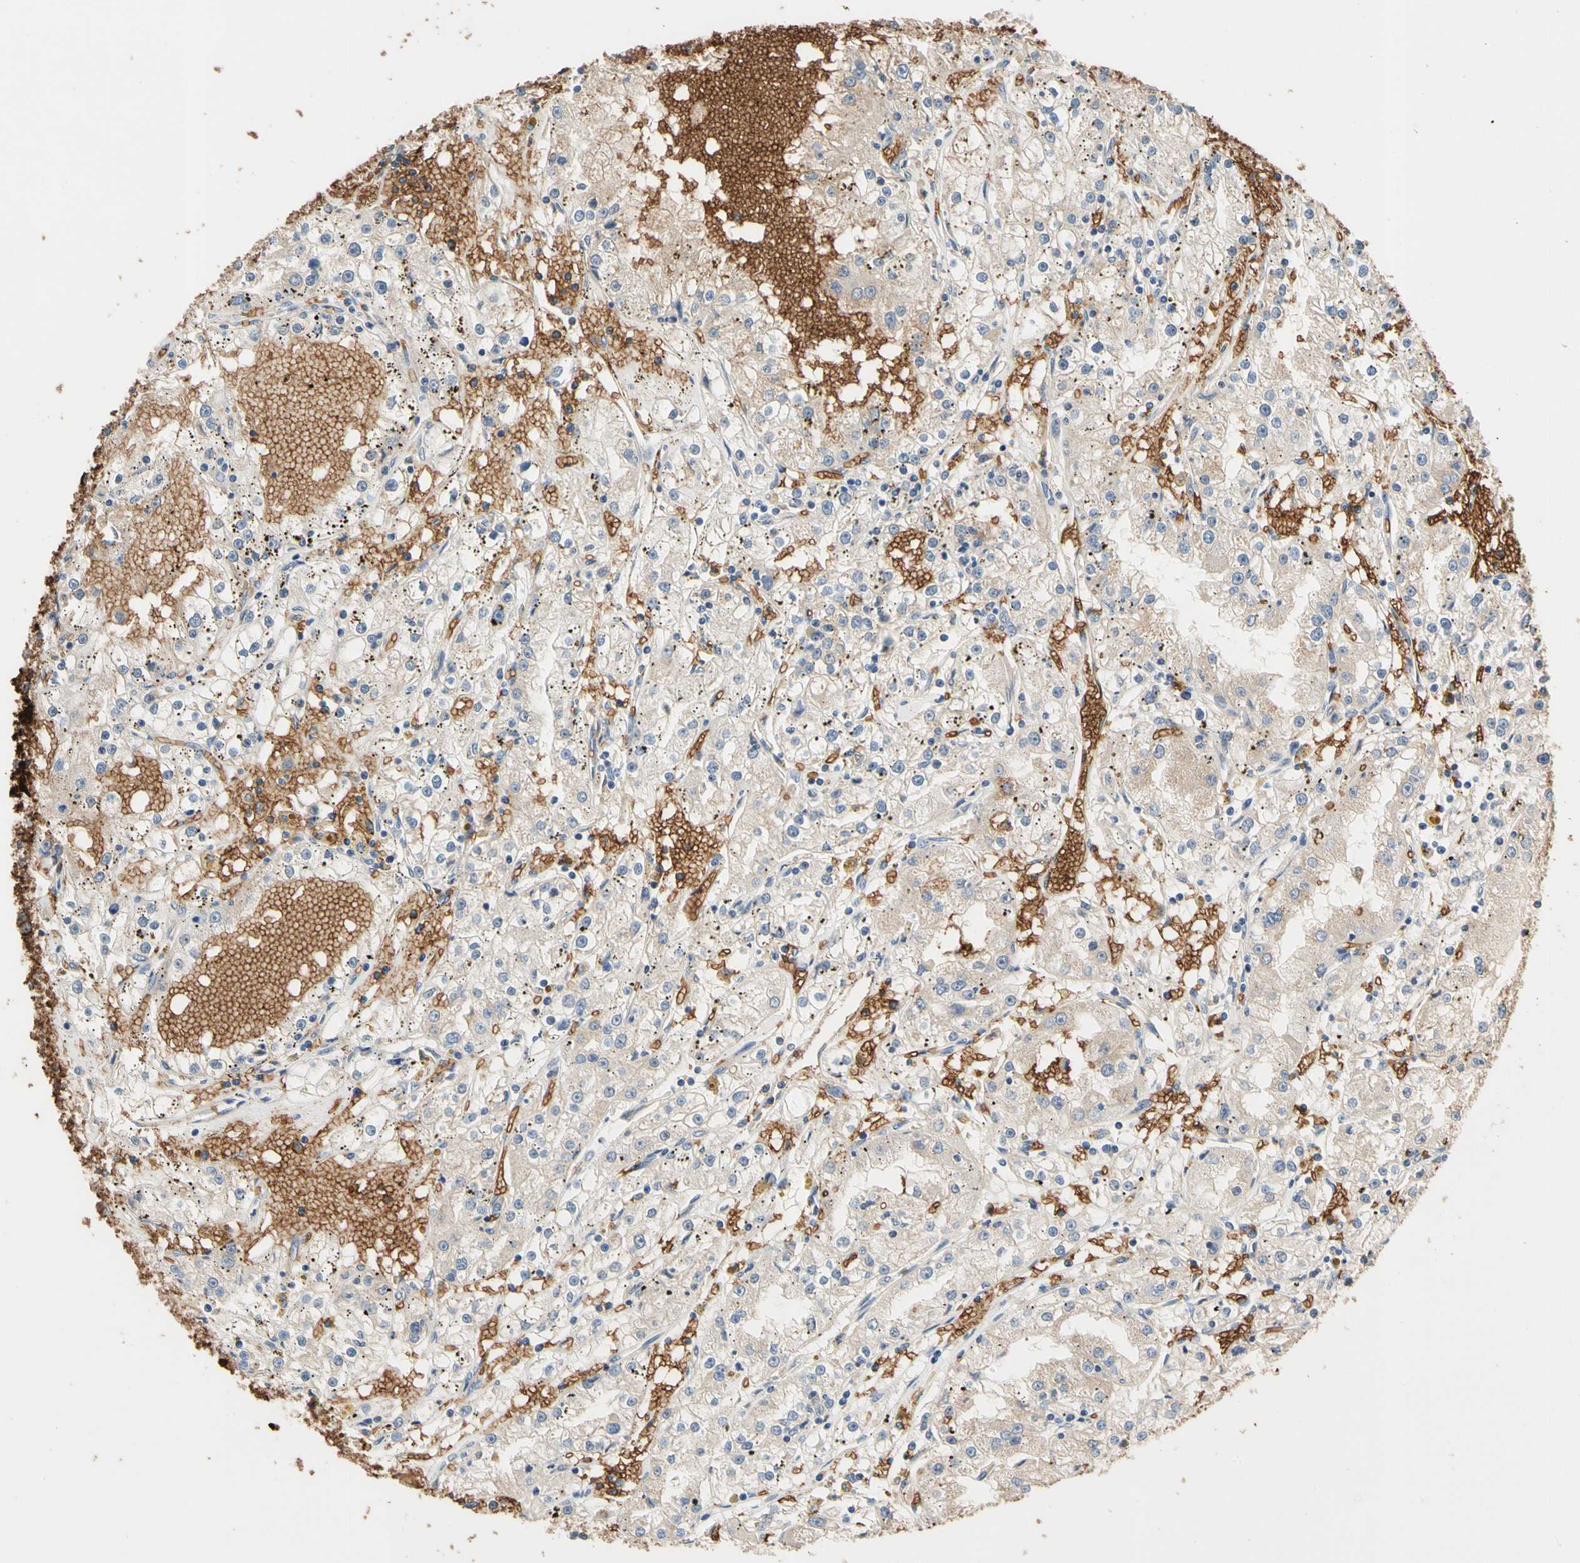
{"staining": {"intensity": "negative", "quantity": "none", "location": "none"}, "tissue": "renal cancer", "cell_type": "Tumor cells", "image_type": "cancer", "snomed": [{"axis": "morphology", "description": "Adenocarcinoma, NOS"}, {"axis": "topography", "description": "Kidney"}], "caption": "Immunohistochemistry (IHC) micrograph of neoplastic tissue: adenocarcinoma (renal) stained with DAB demonstrates no significant protein expression in tumor cells.", "gene": "RIOK2", "patient": {"sex": "male", "age": 56}}